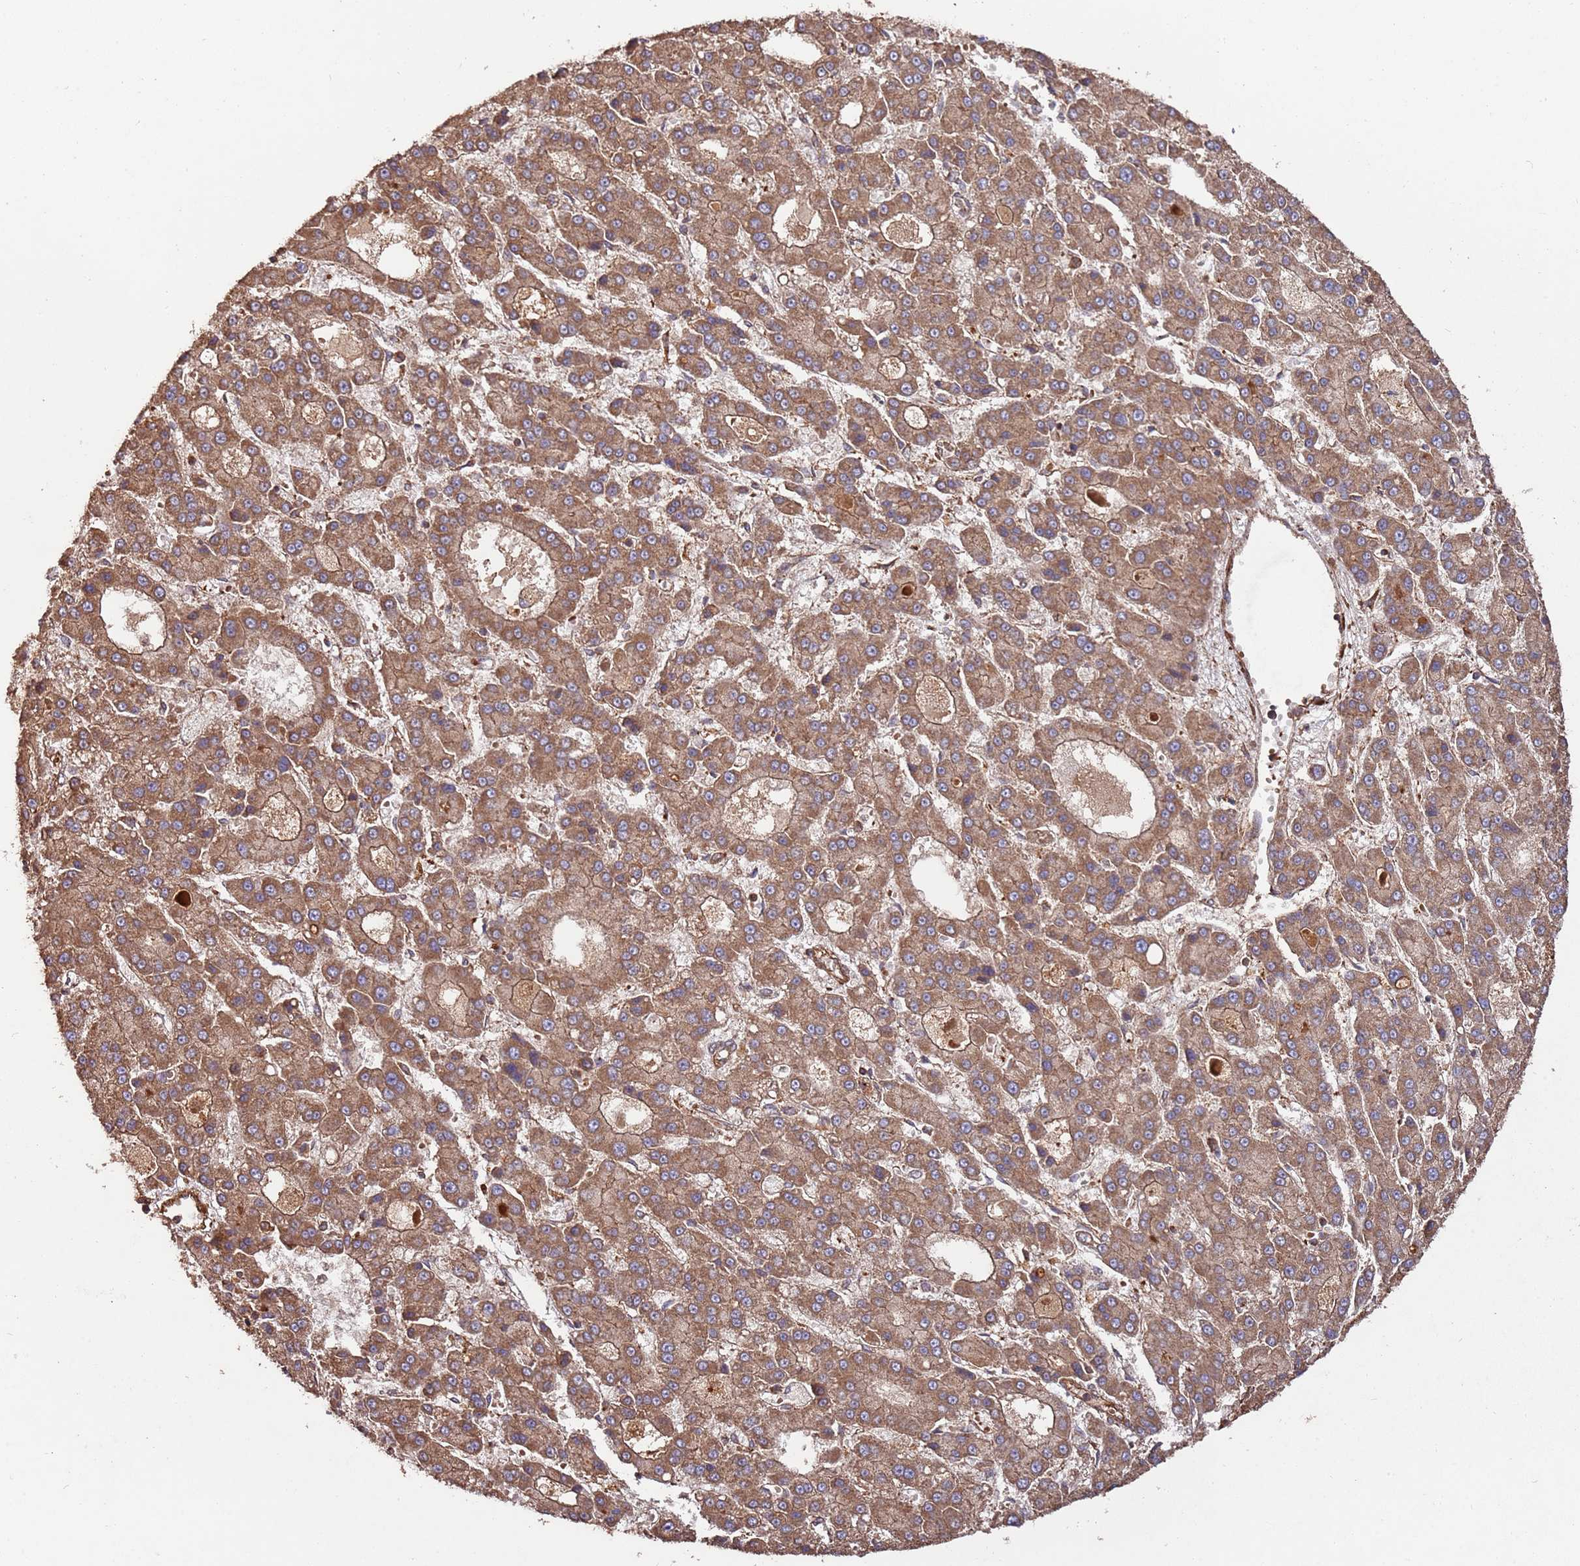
{"staining": {"intensity": "moderate", "quantity": ">75%", "location": "cytoplasmic/membranous"}, "tissue": "liver cancer", "cell_type": "Tumor cells", "image_type": "cancer", "snomed": [{"axis": "morphology", "description": "Carcinoma, Hepatocellular, NOS"}, {"axis": "topography", "description": "Liver"}], "caption": "Immunohistochemical staining of human liver hepatocellular carcinoma demonstrates medium levels of moderate cytoplasmic/membranous expression in about >75% of tumor cells.", "gene": "FAM186A", "patient": {"sex": "male", "age": 70}}